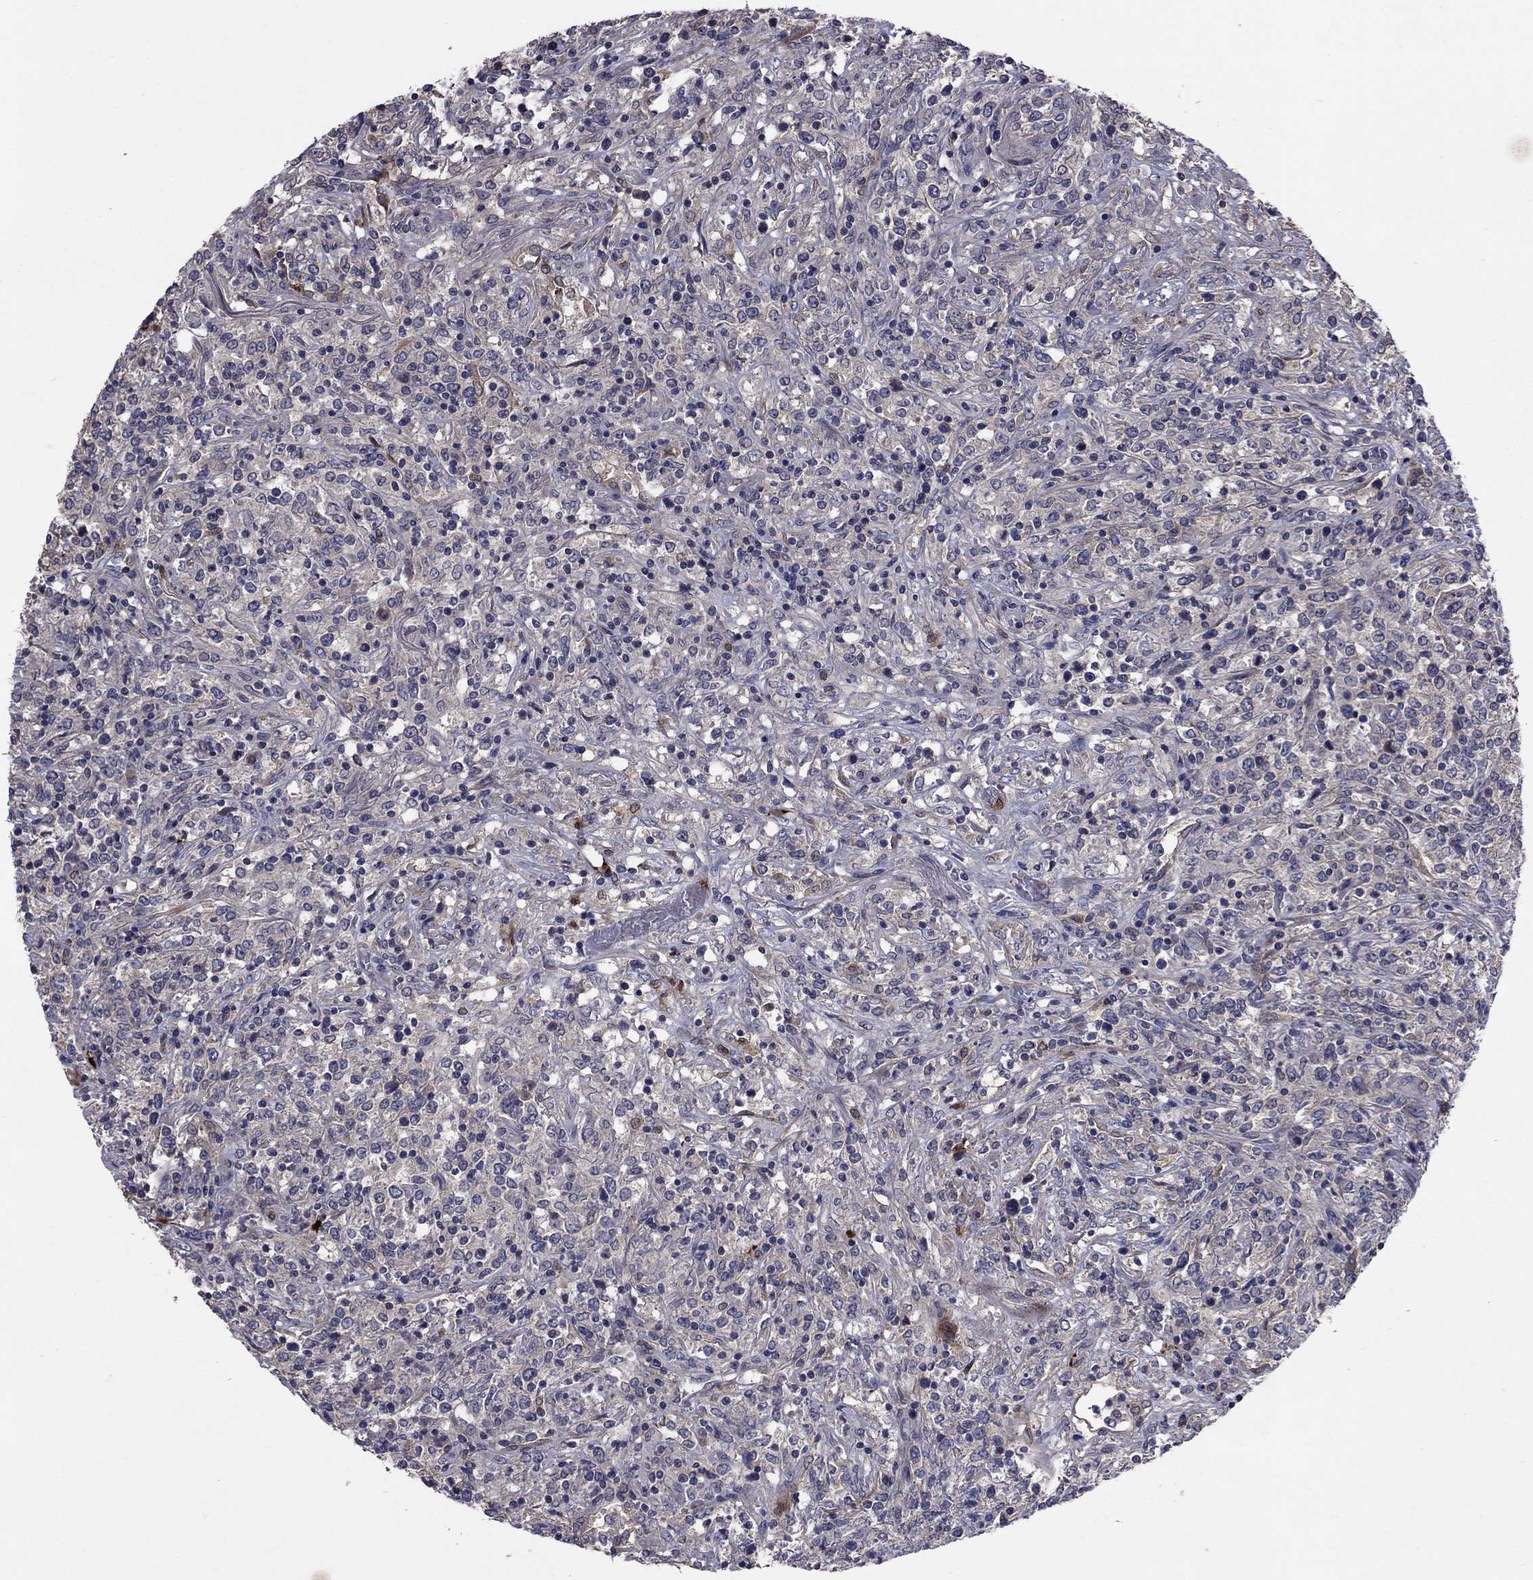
{"staining": {"intensity": "negative", "quantity": "none", "location": "none"}, "tissue": "lymphoma", "cell_type": "Tumor cells", "image_type": "cancer", "snomed": [{"axis": "morphology", "description": "Malignant lymphoma, non-Hodgkin's type, High grade"}, {"axis": "topography", "description": "Lung"}], "caption": "Immunohistochemical staining of lymphoma exhibits no significant staining in tumor cells. Nuclei are stained in blue.", "gene": "MSRB1", "patient": {"sex": "male", "age": 79}}